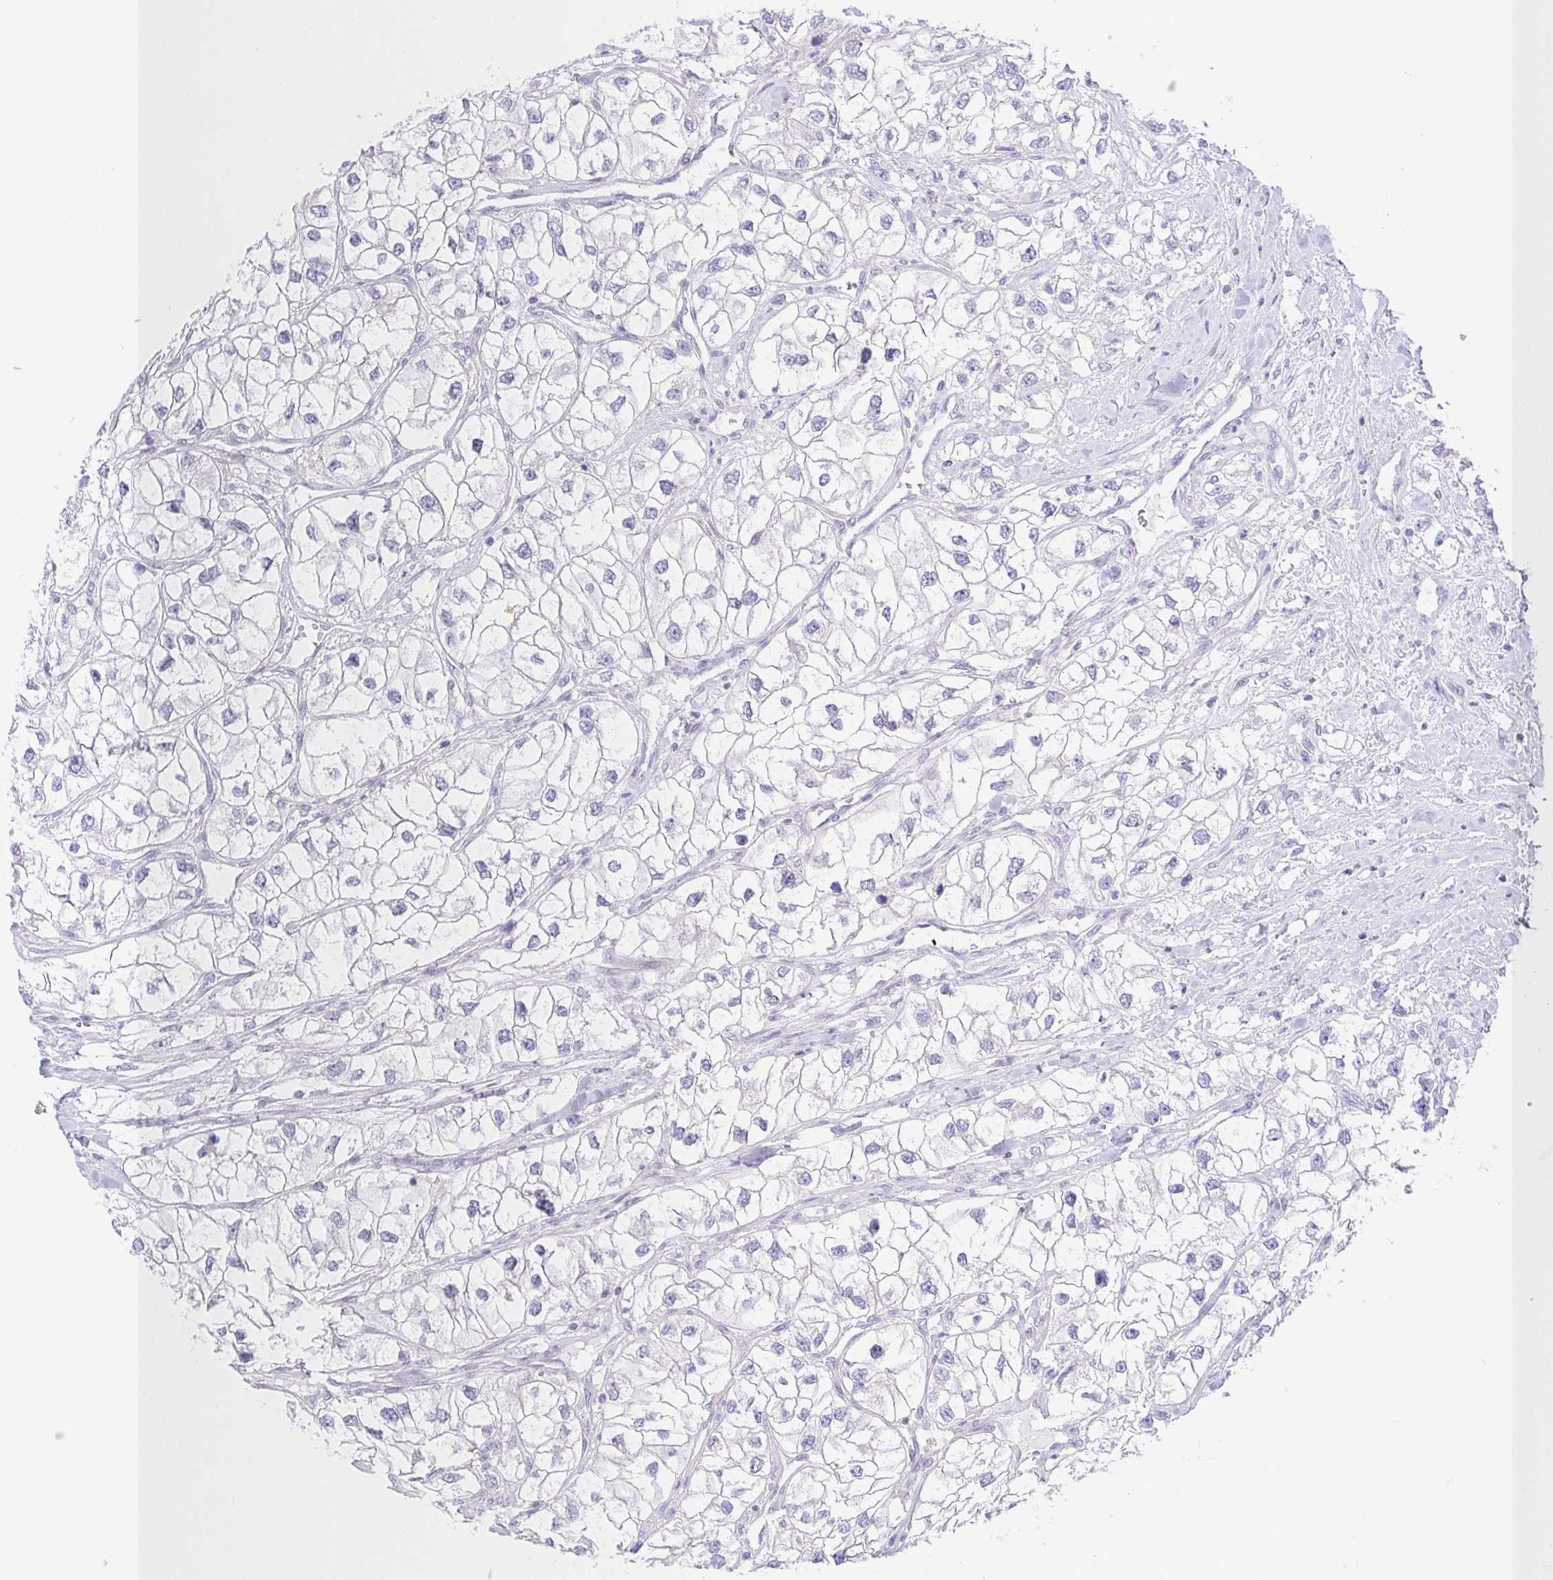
{"staining": {"intensity": "negative", "quantity": "none", "location": "none"}, "tissue": "renal cancer", "cell_type": "Tumor cells", "image_type": "cancer", "snomed": [{"axis": "morphology", "description": "Adenocarcinoma, NOS"}, {"axis": "topography", "description": "Kidney"}], "caption": "Immunohistochemistry histopathology image of human renal cancer (adenocarcinoma) stained for a protein (brown), which demonstrates no staining in tumor cells.", "gene": "PKDREJ", "patient": {"sex": "male", "age": 59}}